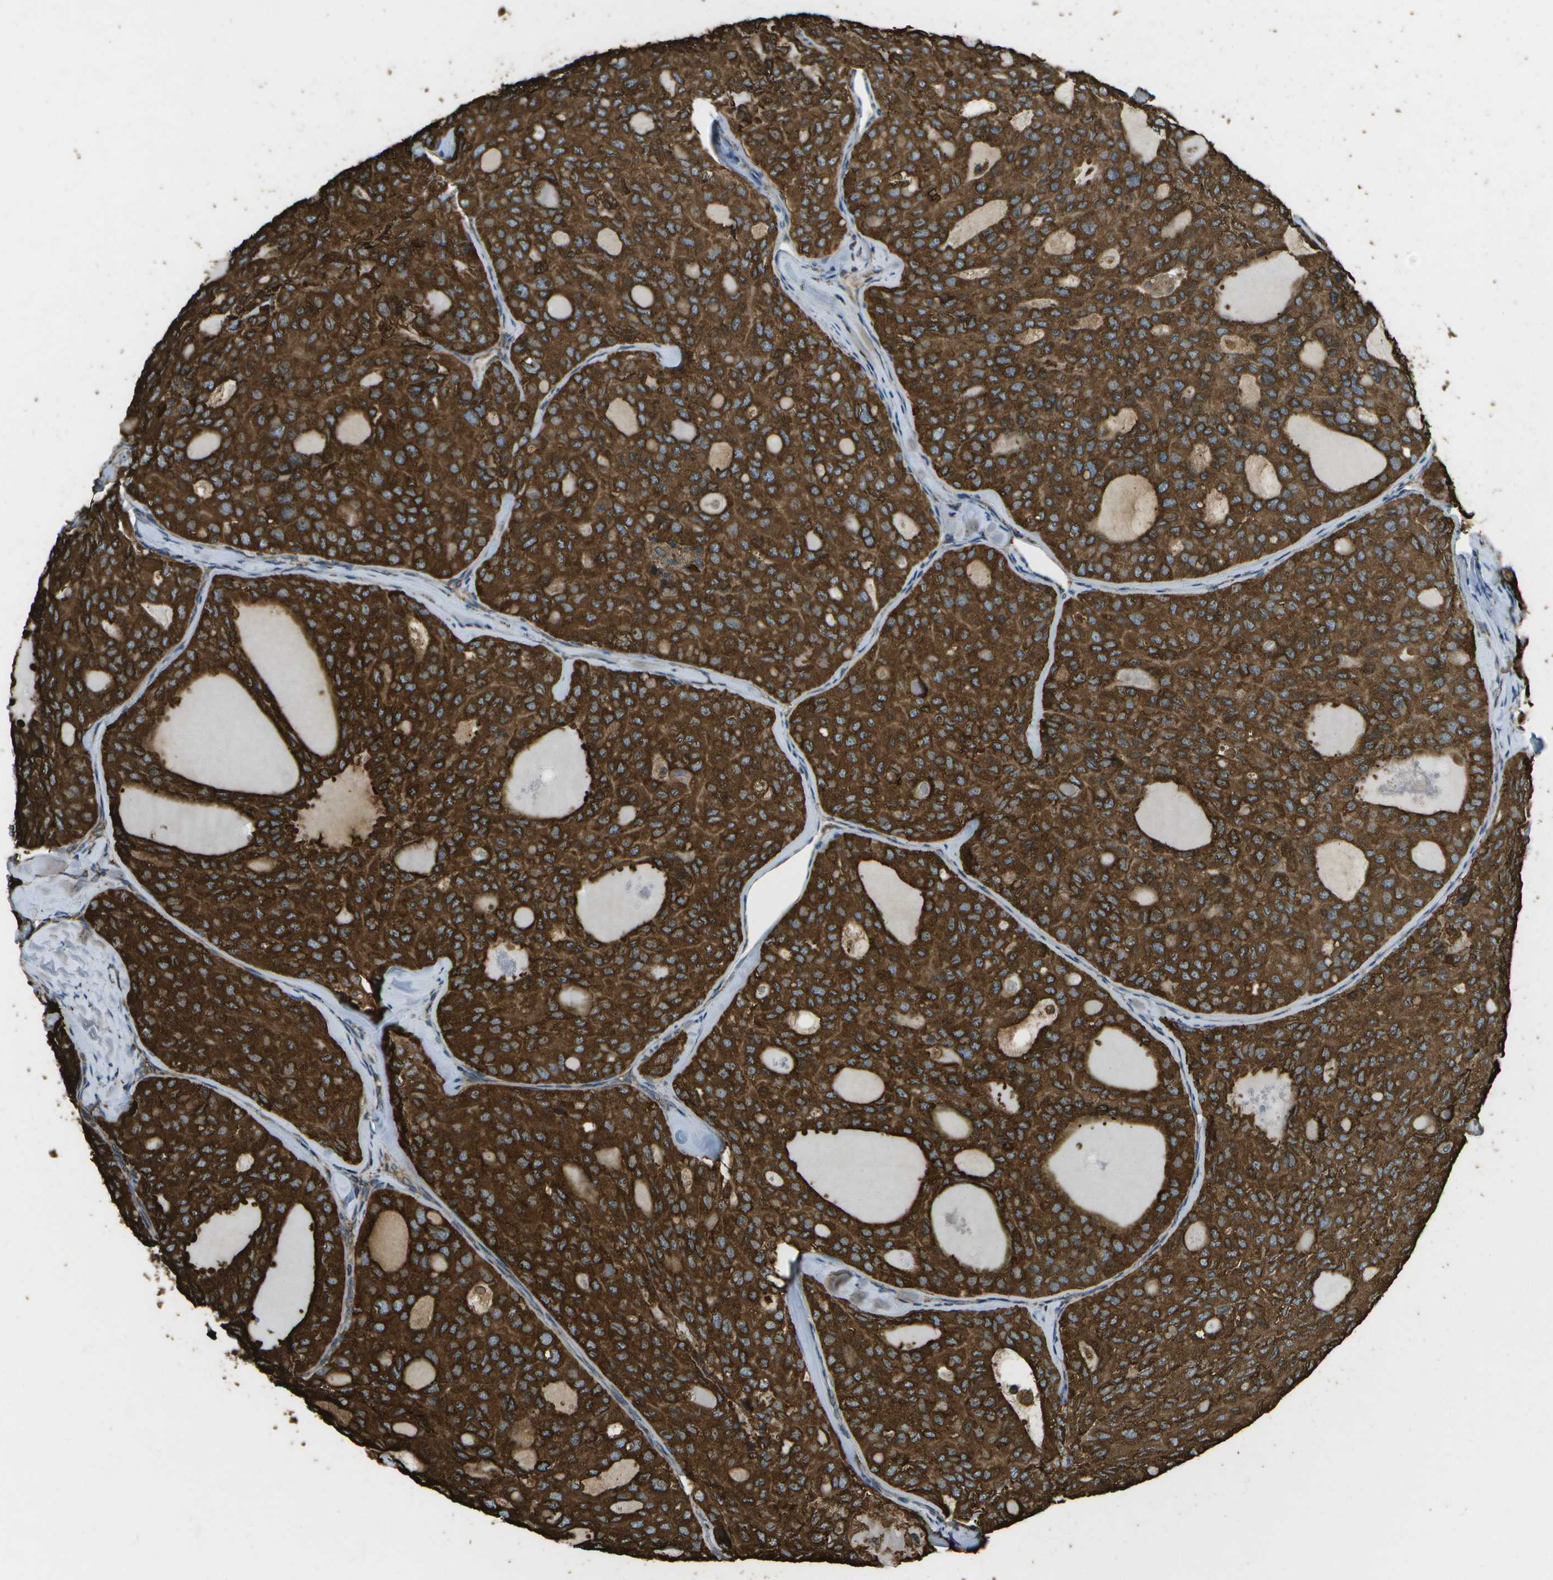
{"staining": {"intensity": "strong", "quantity": ">75%", "location": "cytoplasmic/membranous"}, "tissue": "thyroid cancer", "cell_type": "Tumor cells", "image_type": "cancer", "snomed": [{"axis": "morphology", "description": "Follicular adenoma carcinoma, NOS"}, {"axis": "topography", "description": "Thyroid gland"}], "caption": "Immunohistochemistry (IHC) (DAB) staining of human thyroid cancer shows strong cytoplasmic/membranous protein positivity in approximately >75% of tumor cells.", "gene": "PDIA4", "patient": {"sex": "male", "age": 75}}